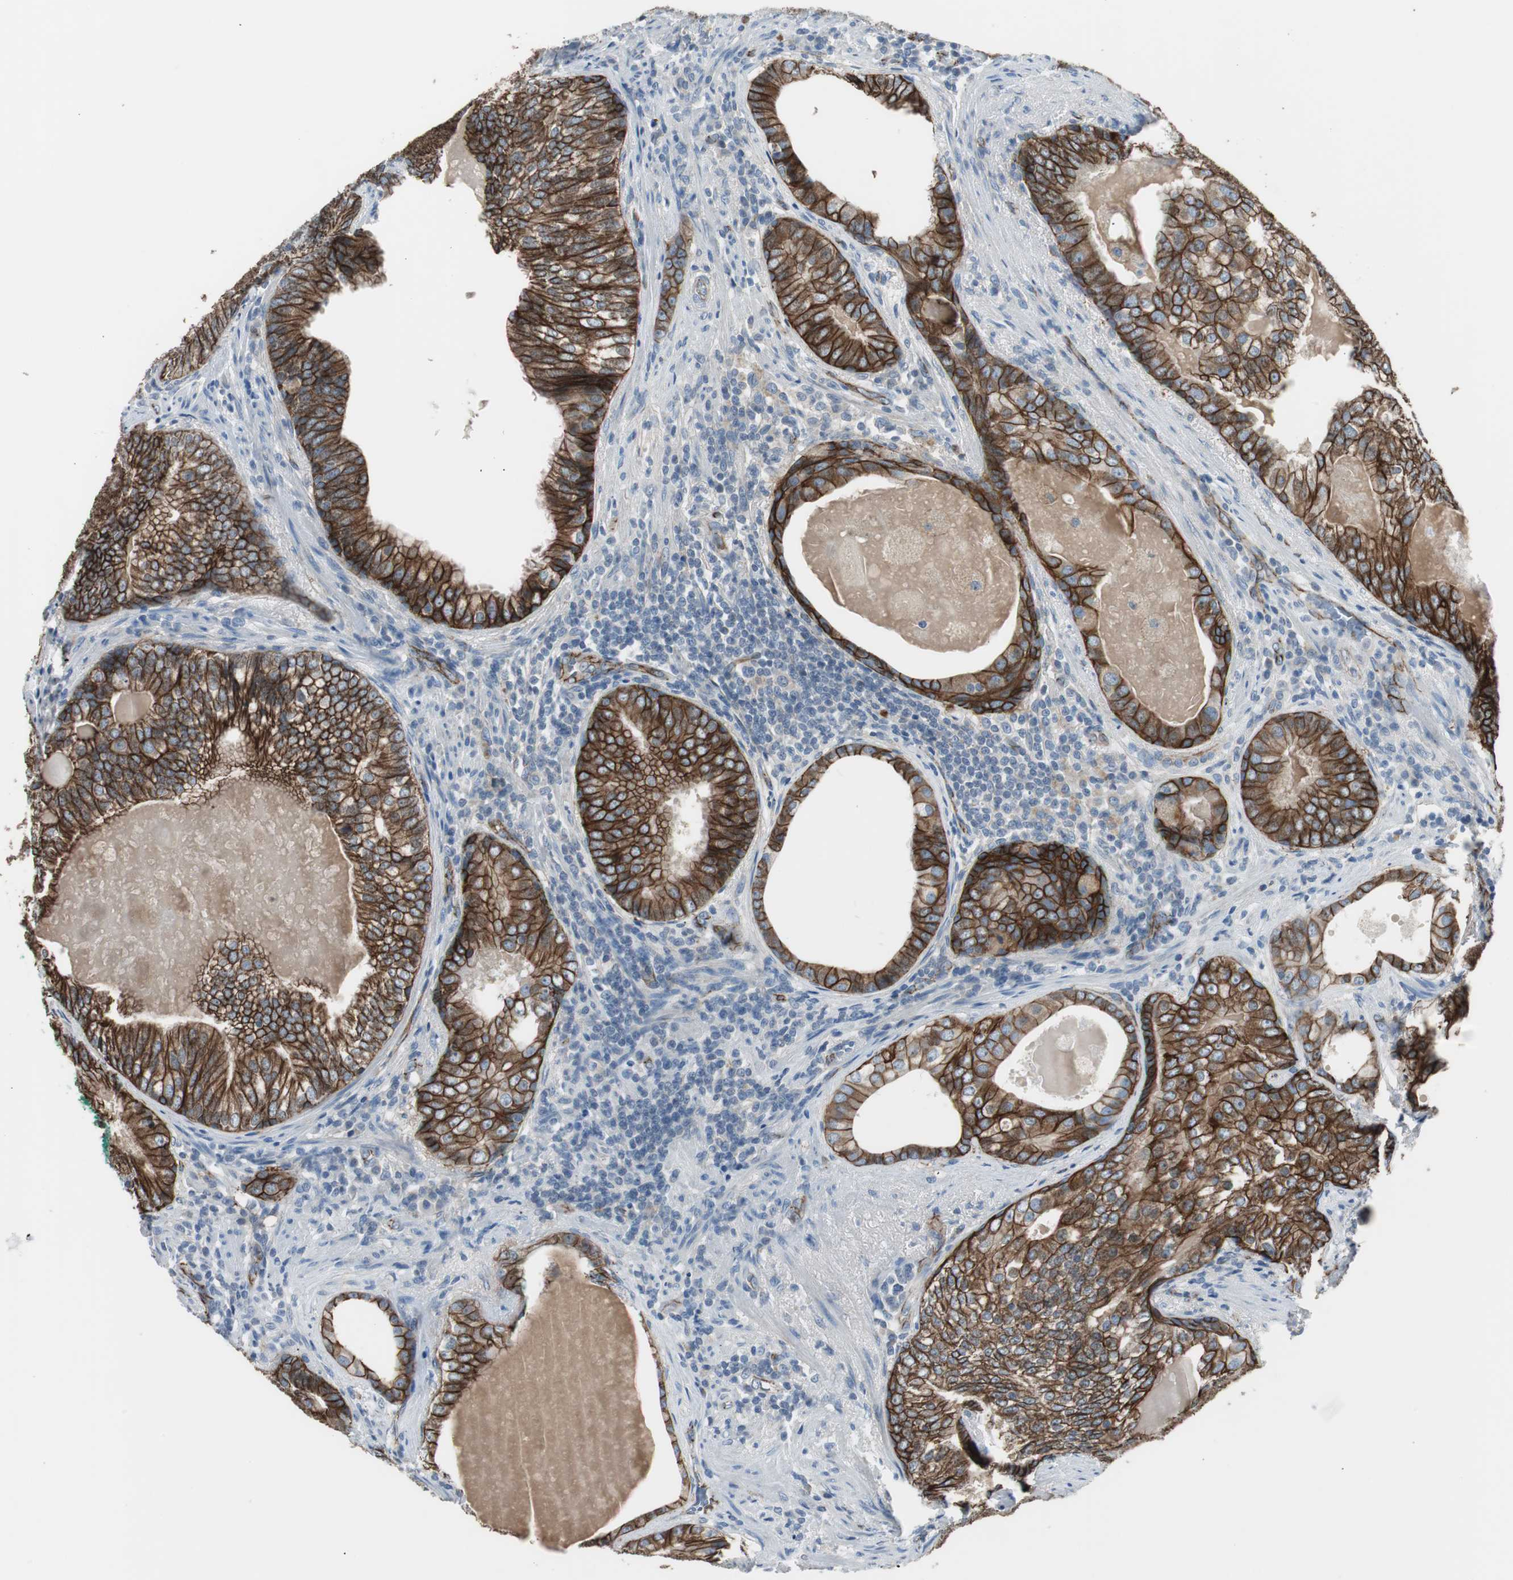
{"staining": {"intensity": "strong", "quantity": ">75%", "location": "cytoplasmic/membranous"}, "tissue": "prostate cancer", "cell_type": "Tumor cells", "image_type": "cancer", "snomed": [{"axis": "morphology", "description": "Adenocarcinoma, High grade"}, {"axis": "topography", "description": "Prostate"}], "caption": "Strong cytoplasmic/membranous protein positivity is identified in about >75% of tumor cells in high-grade adenocarcinoma (prostate). (Brightfield microscopy of DAB IHC at high magnification).", "gene": "STXBP4", "patient": {"sex": "male", "age": 66}}